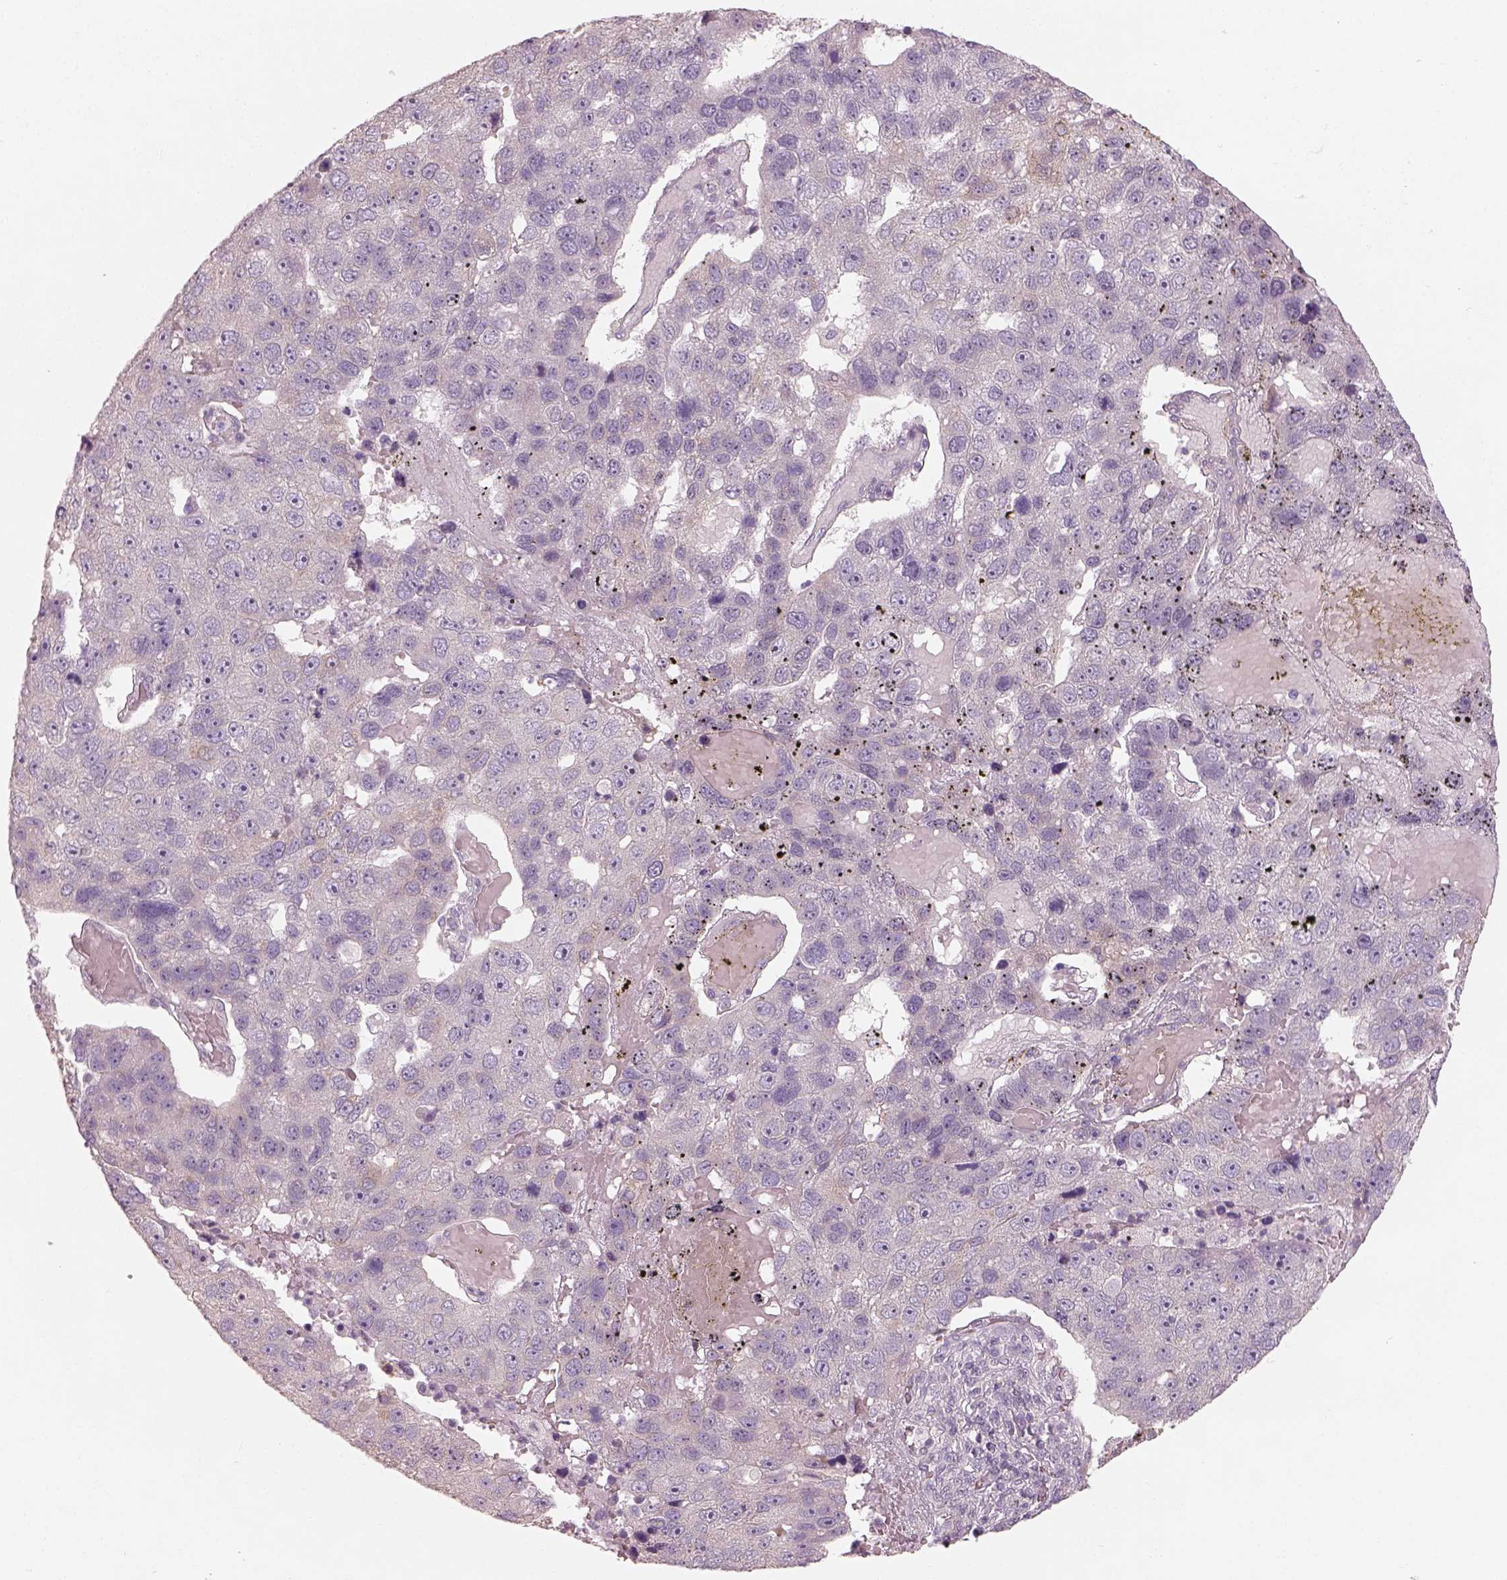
{"staining": {"intensity": "weak", "quantity": "<25%", "location": "cytoplasmic/membranous"}, "tissue": "pancreatic cancer", "cell_type": "Tumor cells", "image_type": "cancer", "snomed": [{"axis": "morphology", "description": "Adenocarcinoma, NOS"}, {"axis": "topography", "description": "Pancreas"}], "caption": "Image shows no significant protein staining in tumor cells of pancreatic cancer. (IHC, brightfield microscopy, high magnification).", "gene": "CDS1", "patient": {"sex": "female", "age": 61}}